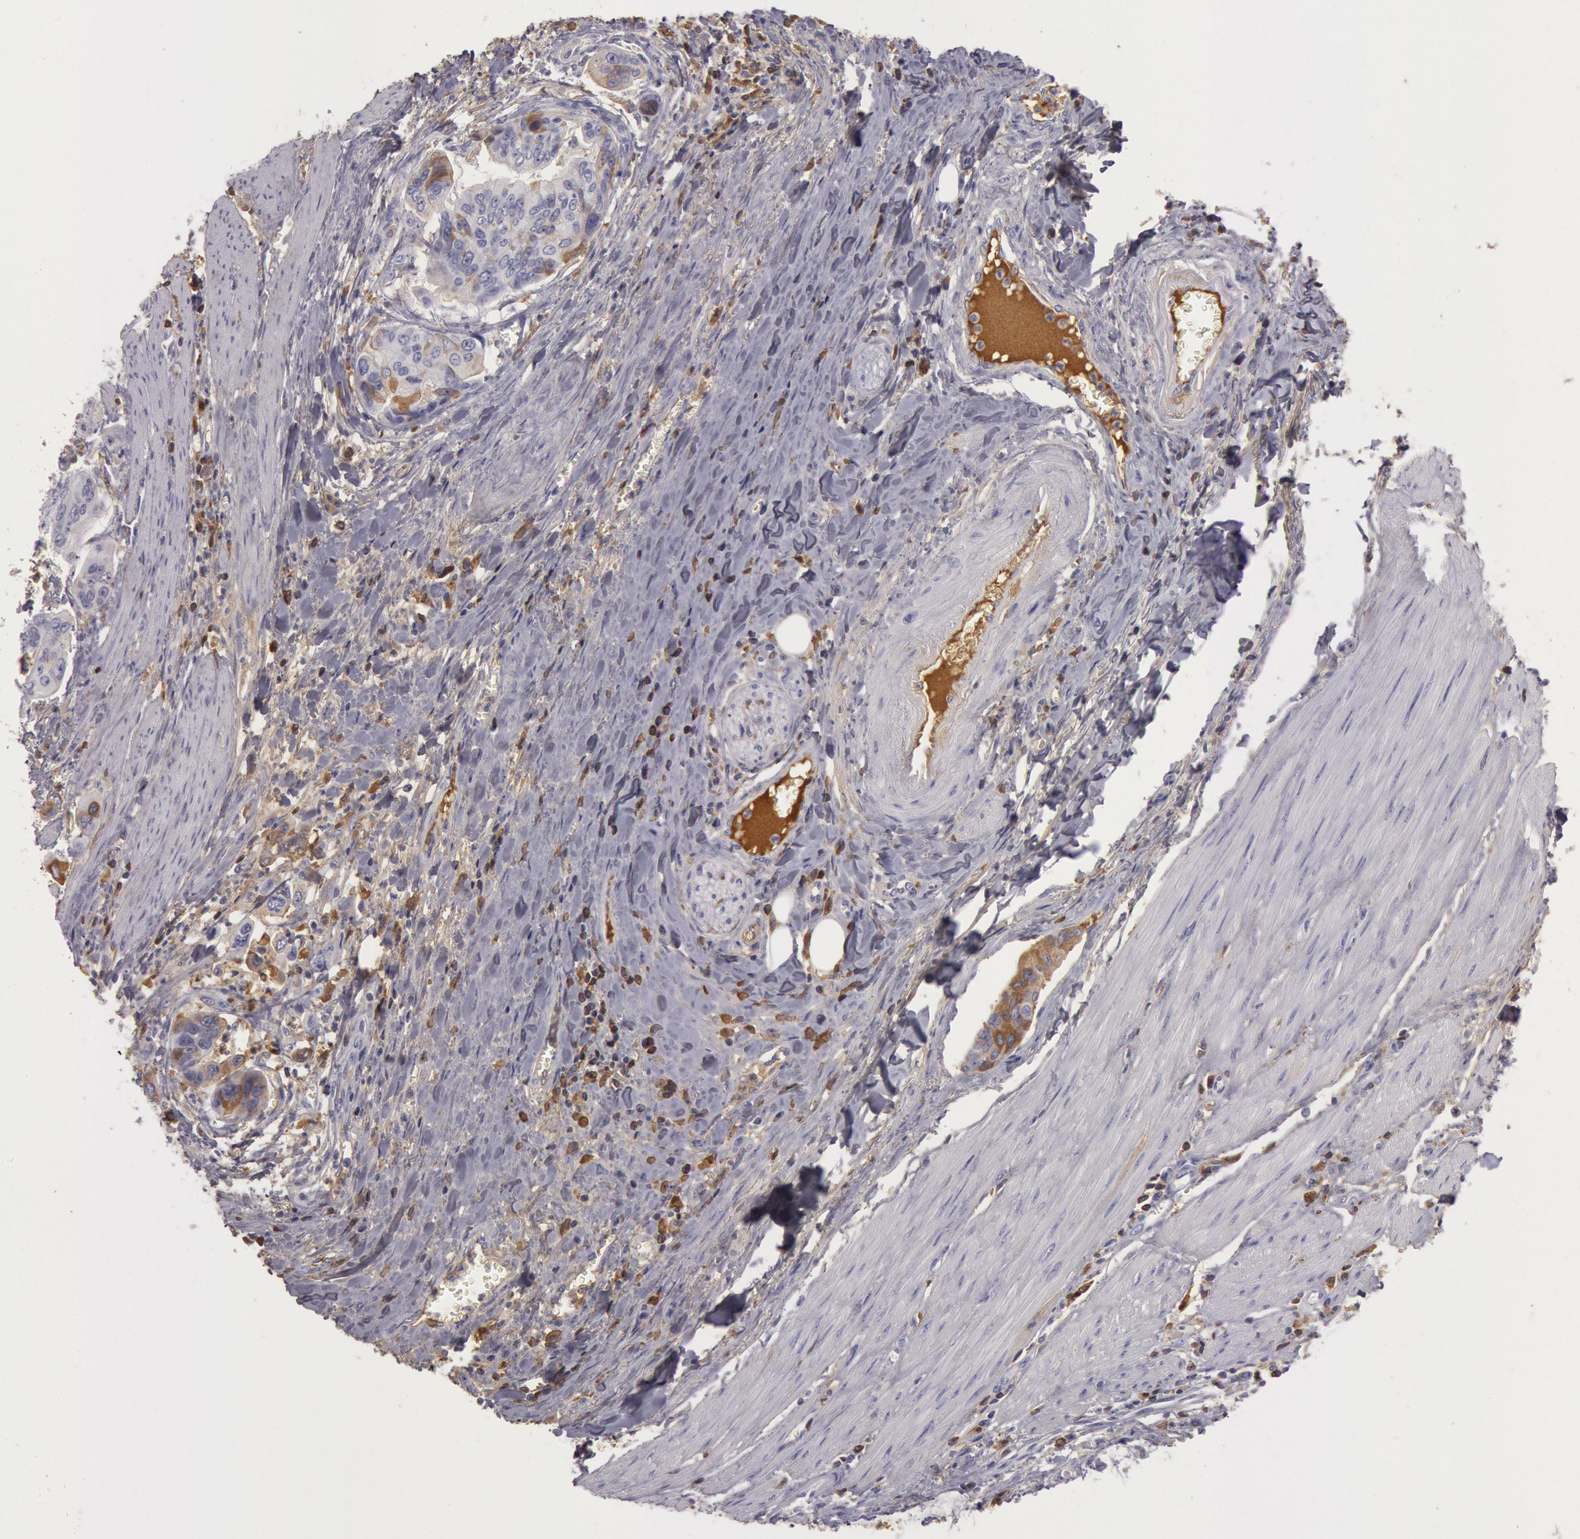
{"staining": {"intensity": "moderate", "quantity": "25%-75%", "location": "cytoplasmic/membranous"}, "tissue": "stomach cancer", "cell_type": "Tumor cells", "image_type": "cancer", "snomed": [{"axis": "morphology", "description": "Adenocarcinoma, NOS"}, {"axis": "topography", "description": "Stomach, upper"}], "caption": "Protein staining of stomach cancer tissue exhibits moderate cytoplasmic/membranous staining in approximately 25%-75% of tumor cells.", "gene": "IGHG1", "patient": {"sex": "male", "age": 80}}